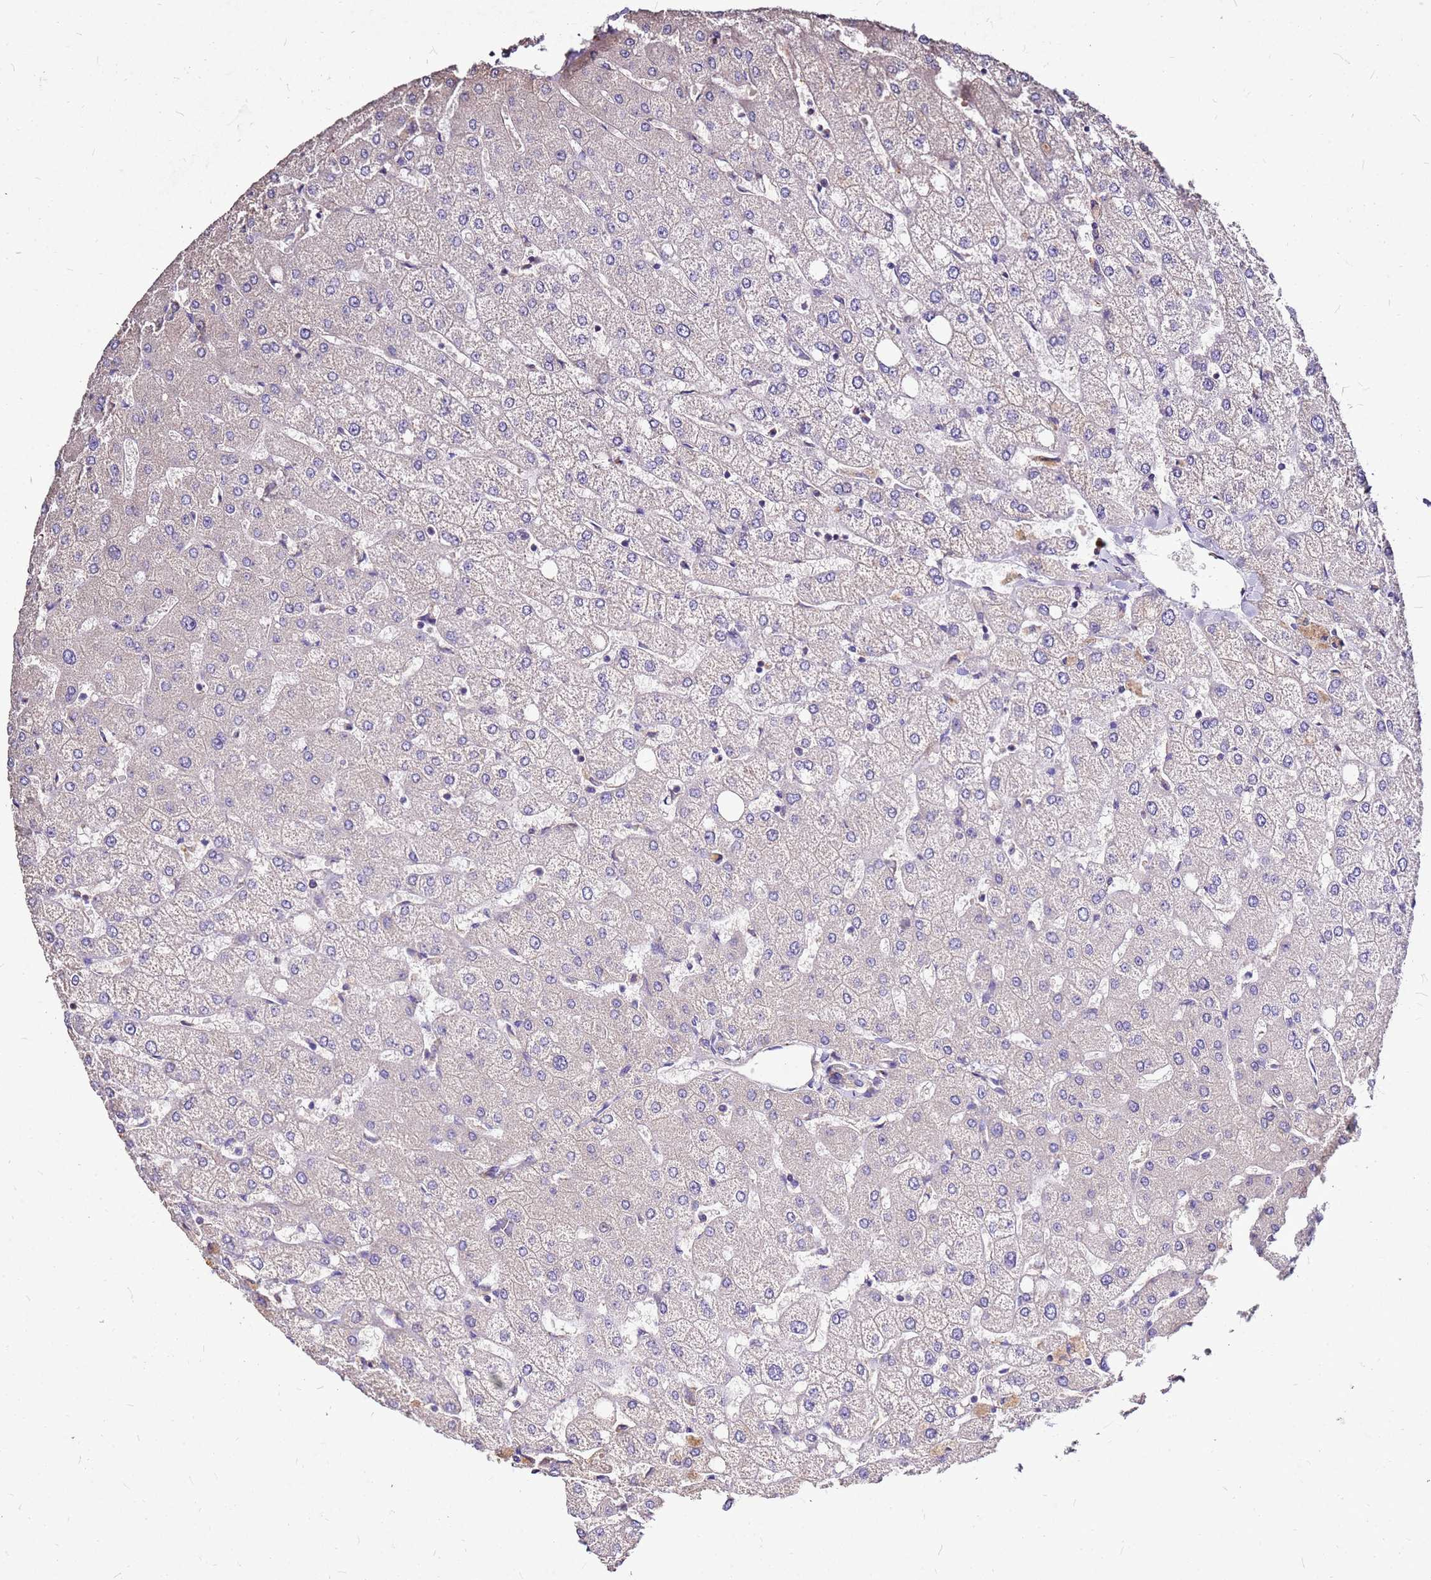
{"staining": {"intensity": "negative", "quantity": "none", "location": "none"}, "tissue": "liver", "cell_type": "Cholangiocytes", "image_type": "normal", "snomed": [{"axis": "morphology", "description": "Normal tissue, NOS"}, {"axis": "topography", "description": "Liver"}], "caption": "Immunohistochemistry of normal liver reveals no expression in cholangiocytes.", "gene": "EXD3", "patient": {"sex": "female", "age": 54}}